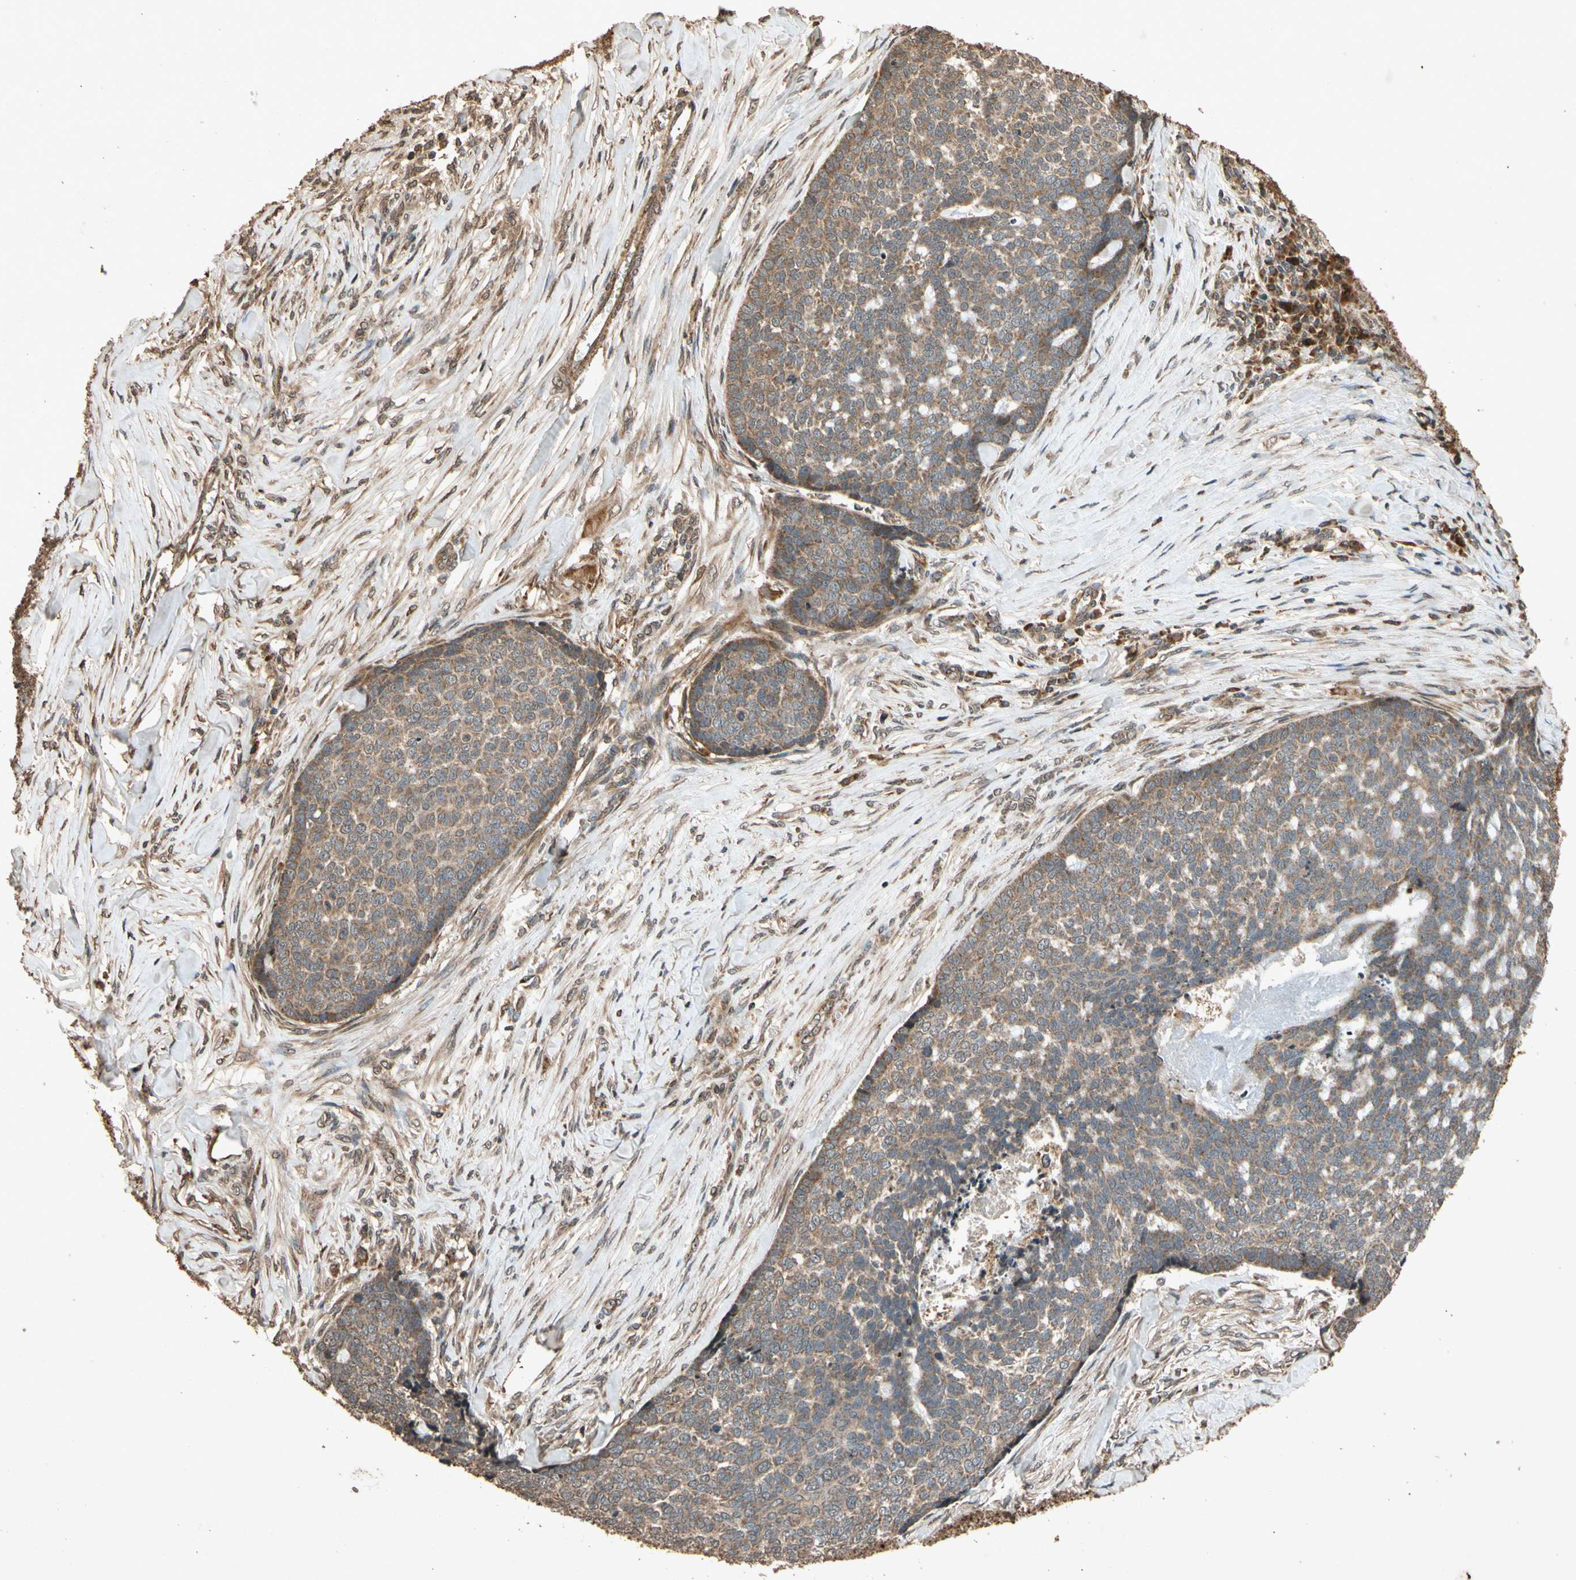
{"staining": {"intensity": "moderate", "quantity": ">75%", "location": "cytoplasmic/membranous"}, "tissue": "skin cancer", "cell_type": "Tumor cells", "image_type": "cancer", "snomed": [{"axis": "morphology", "description": "Basal cell carcinoma"}, {"axis": "topography", "description": "Skin"}], "caption": "A brown stain highlights moderate cytoplasmic/membranous expression of a protein in human basal cell carcinoma (skin) tumor cells.", "gene": "TXN2", "patient": {"sex": "male", "age": 84}}